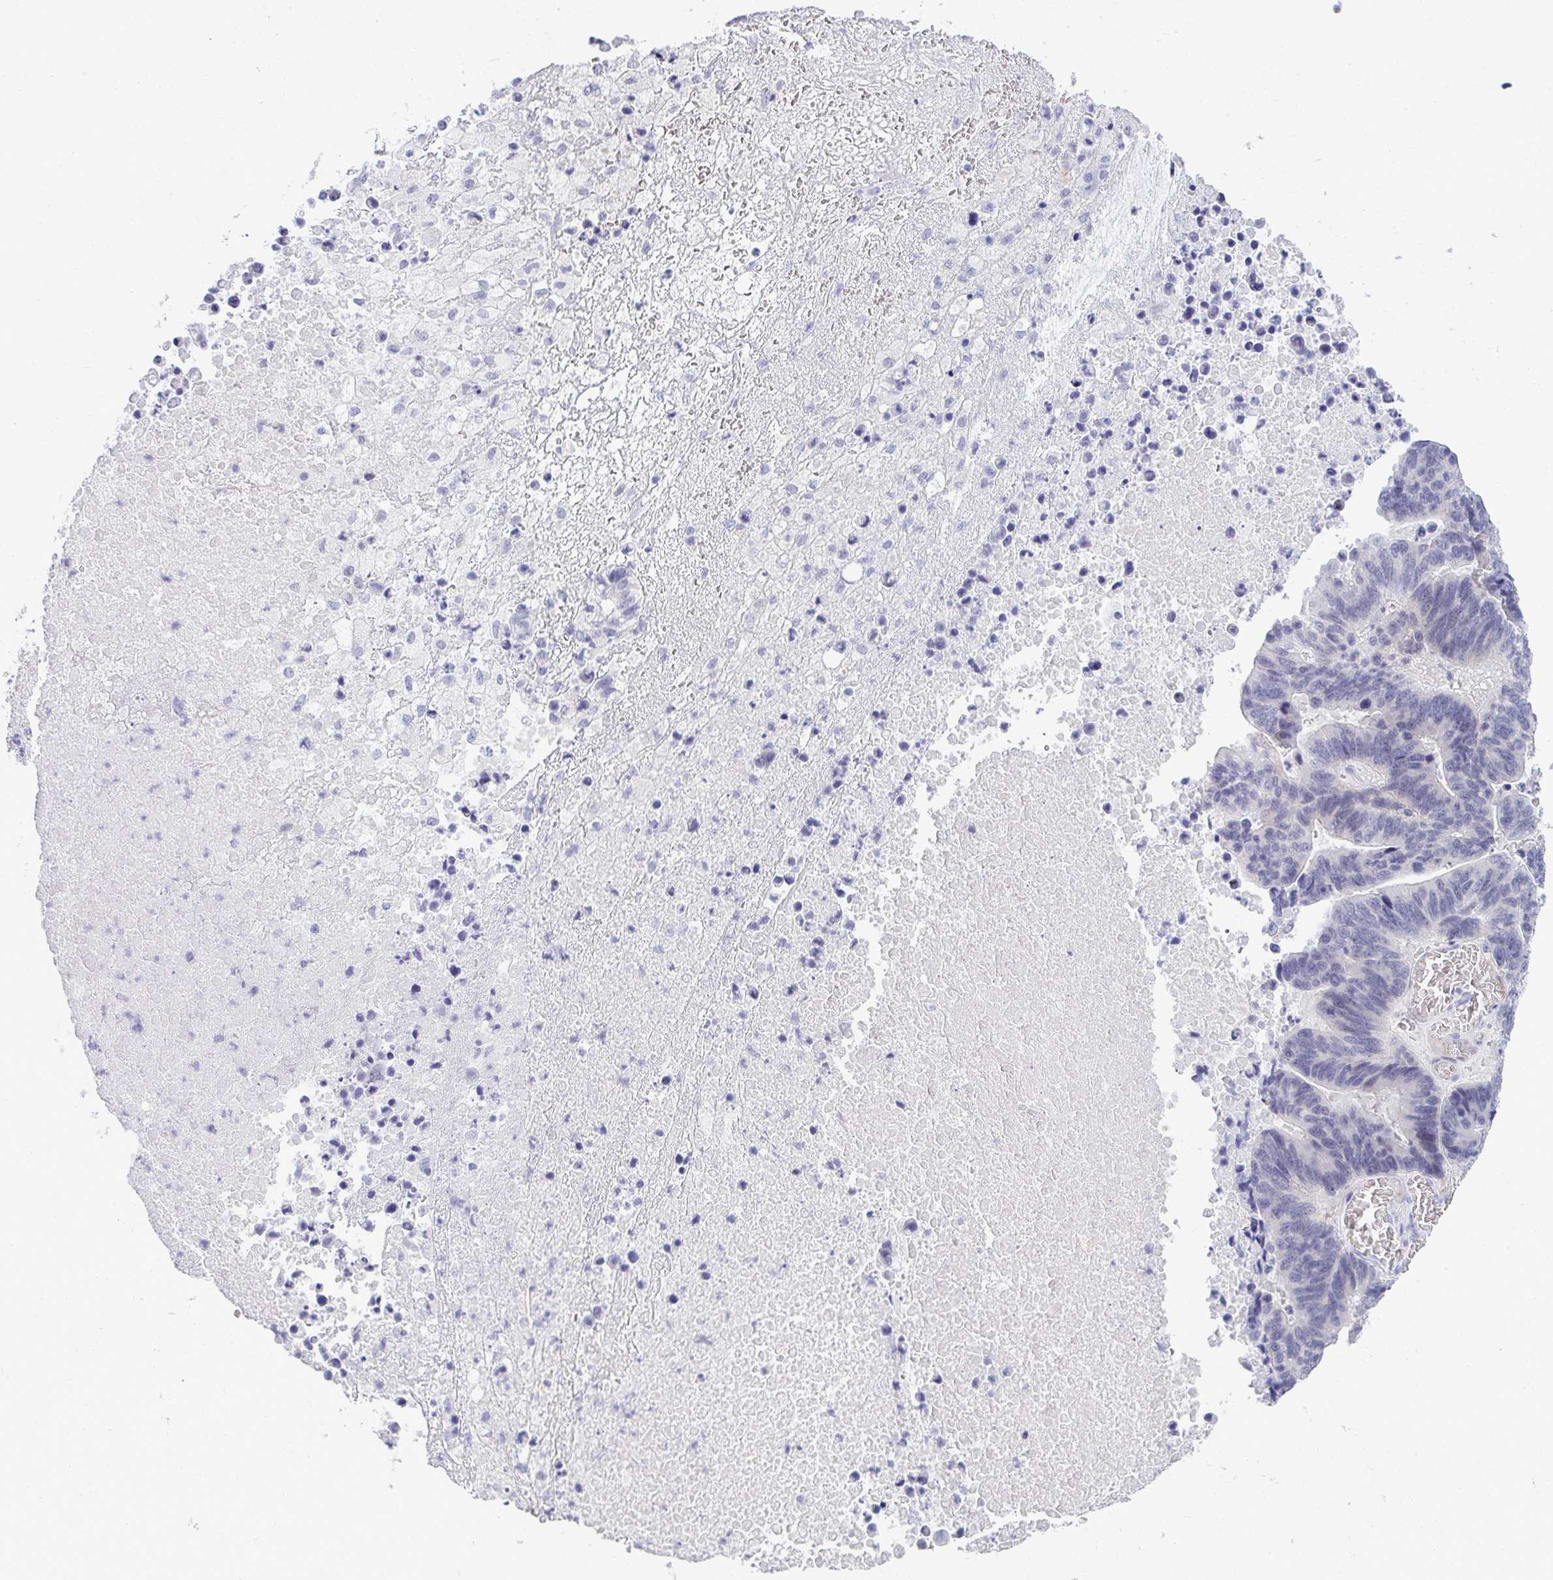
{"staining": {"intensity": "negative", "quantity": "none", "location": "none"}, "tissue": "lung cancer", "cell_type": "Tumor cells", "image_type": "cancer", "snomed": [{"axis": "morphology", "description": "Aneuploidy"}, {"axis": "morphology", "description": "Adenocarcinoma, NOS"}, {"axis": "morphology", "description": "Adenocarcinoma primary or metastatic"}, {"axis": "topography", "description": "Lung"}], "caption": "DAB immunohistochemical staining of human lung adenocarcinoma primary or metastatic exhibits no significant expression in tumor cells. The staining is performed using DAB (3,3'-diaminobenzidine) brown chromogen with nuclei counter-stained in using hematoxylin.", "gene": "TMEM82", "patient": {"sex": "female", "age": 75}}